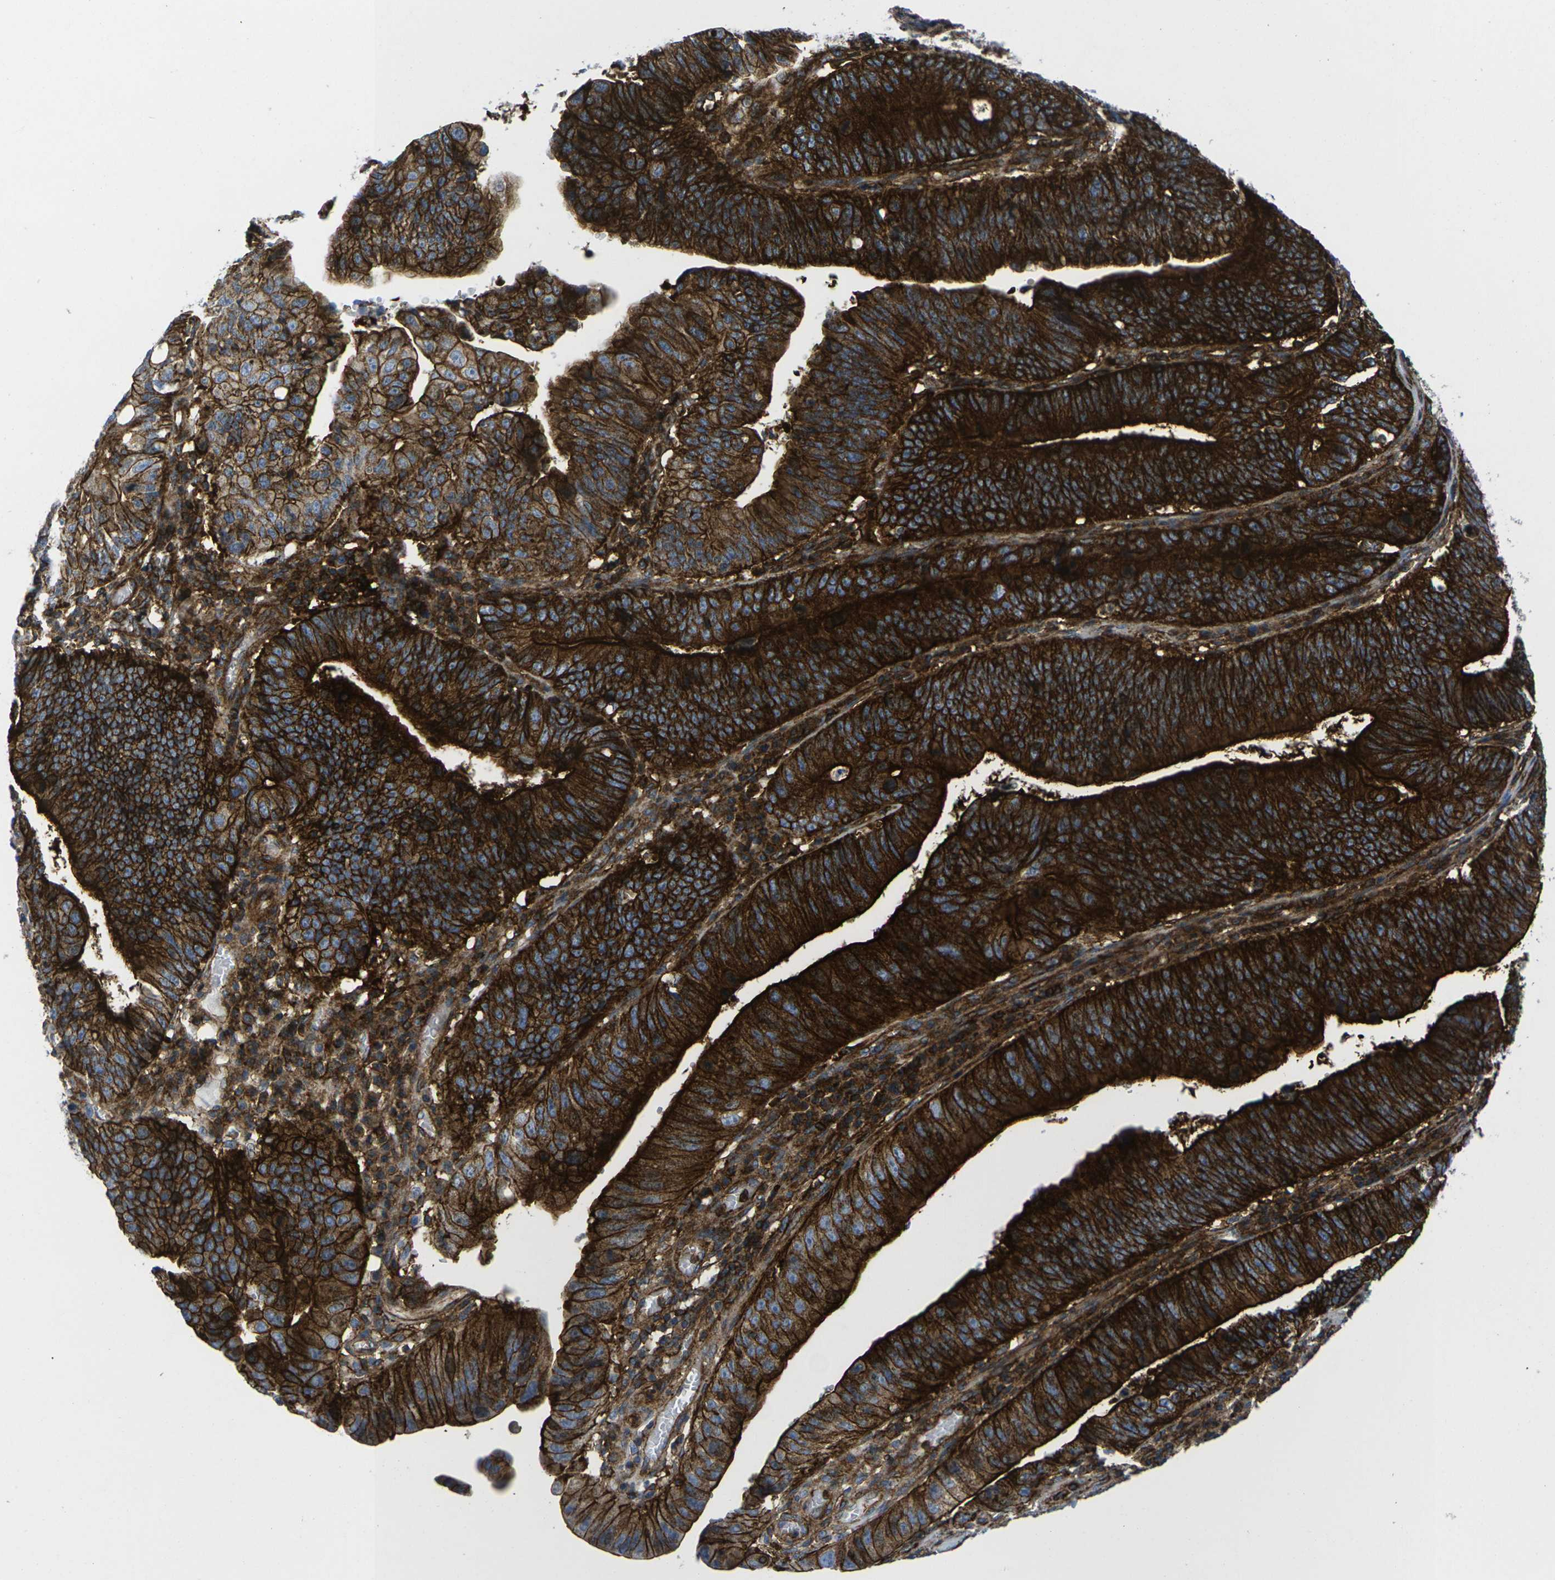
{"staining": {"intensity": "strong", "quantity": ">75%", "location": "cytoplasmic/membranous"}, "tissue": "stomach cancer", "cell_type": "Tumor cells", "image_type": "cancer", "snomed": [{"axis": "morphology", "description": "Adenocarcinoma, NOS"}, {"axis": "topography", "description": "Stomach"}], "caption": "Stomach adenocarcinoma stained for a protein (brown) shows strong cytoplasmic/membranous positive positivity in approximately >75% of tumor cells.", "gene": "IQGAP1", "patient": {"sex": "male", "age": 59}}